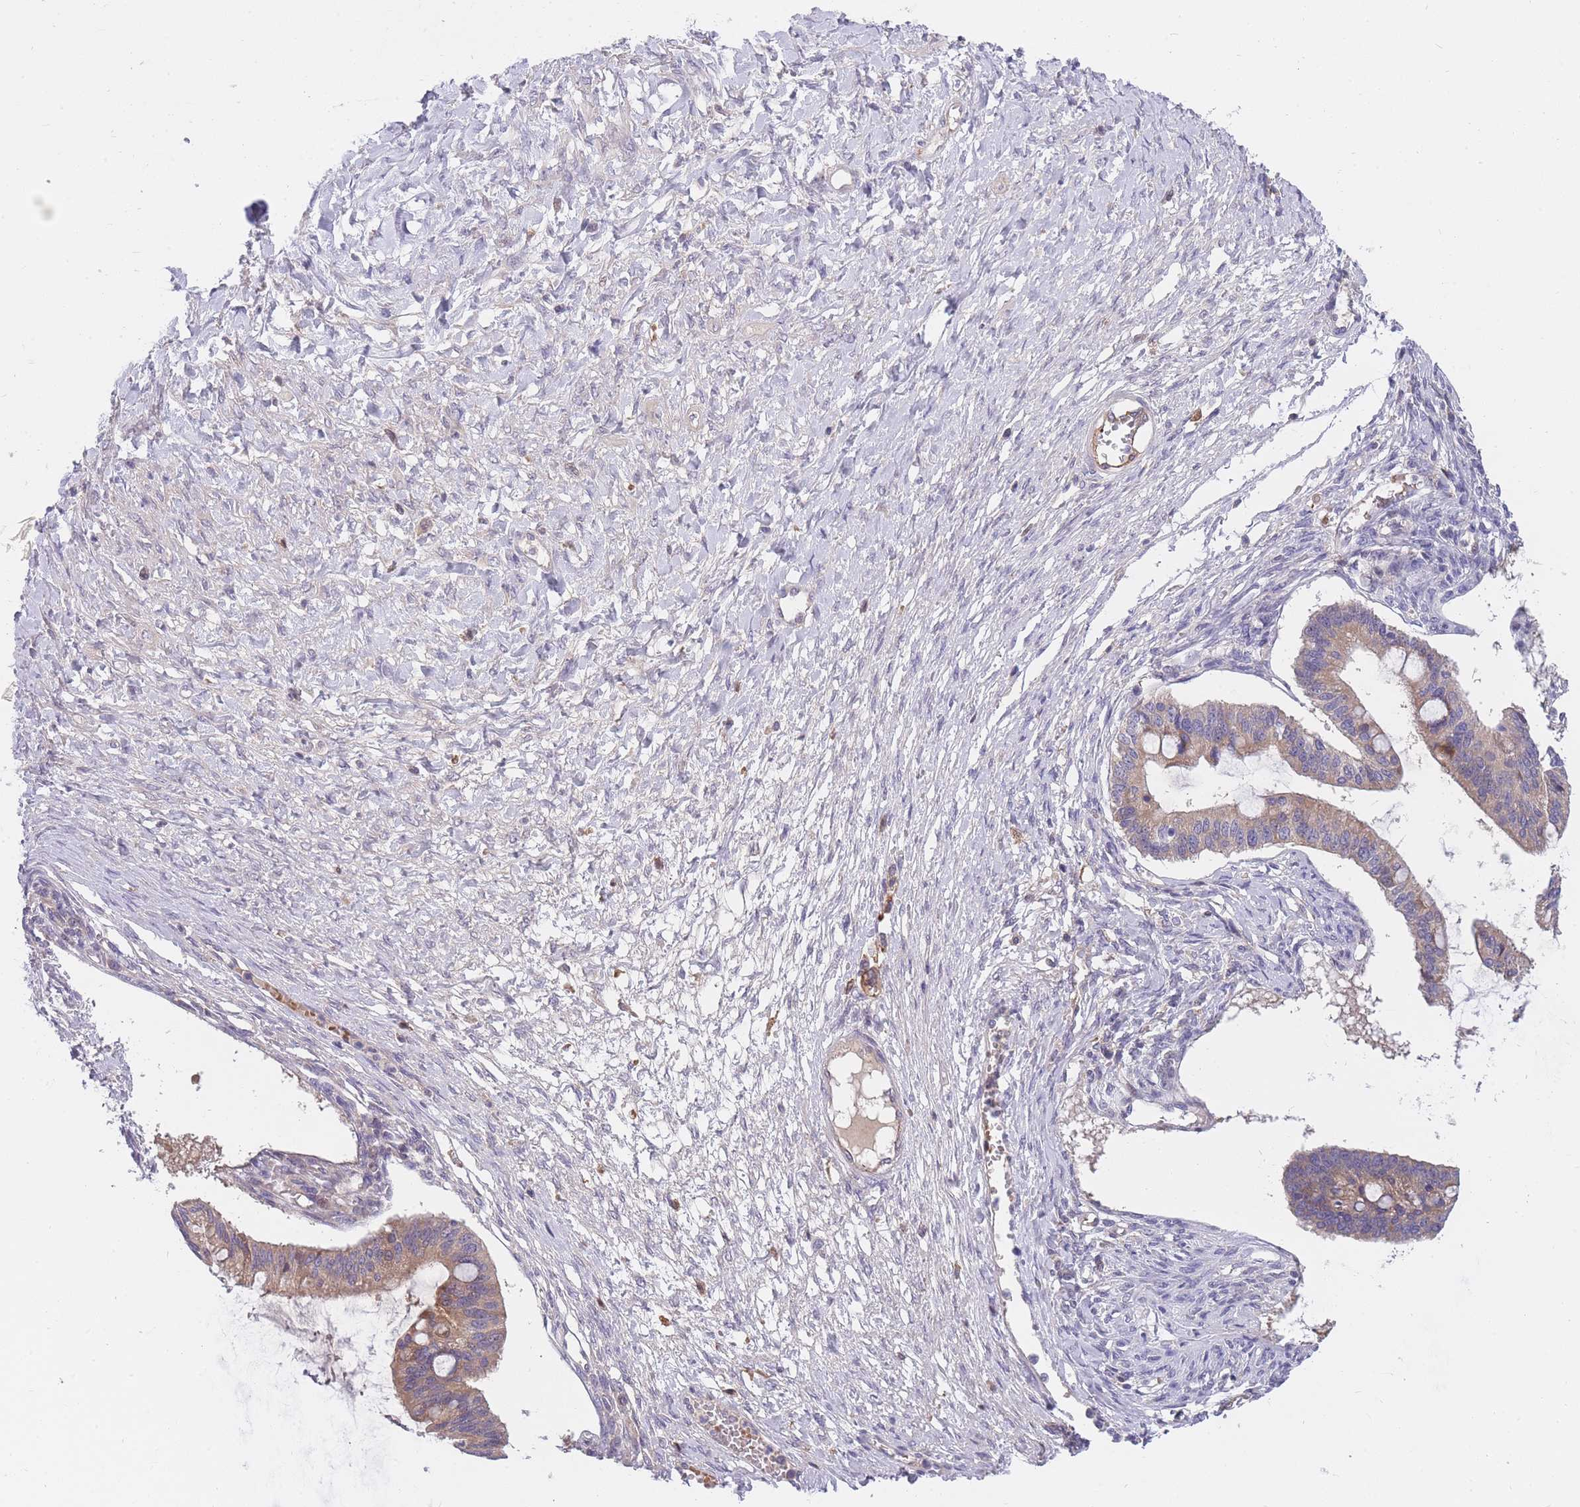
{"staining": {"intensity": "moderate", "quantity": "25%-75%", "location": "cytoplasmic/membranous"}, "tissue": "ovarian cancer", "cell_type": "Tumor cells", "image_type": "cancer", "snomed": [{"axis": "morphology", "description": "Cystadenocarcinoma, mucinous, NOS"}, {"axis": "topography", "description": "Ovary"}], "caption": "High-power microscopy captured an IHC micrograph of ovarian cancer, revealing moderate cytoplasmic/membranous positivity in about 25%-75% of tumor cells.", "gene": "CRYGN", "patient": {"sex": "female", "age": 73}}